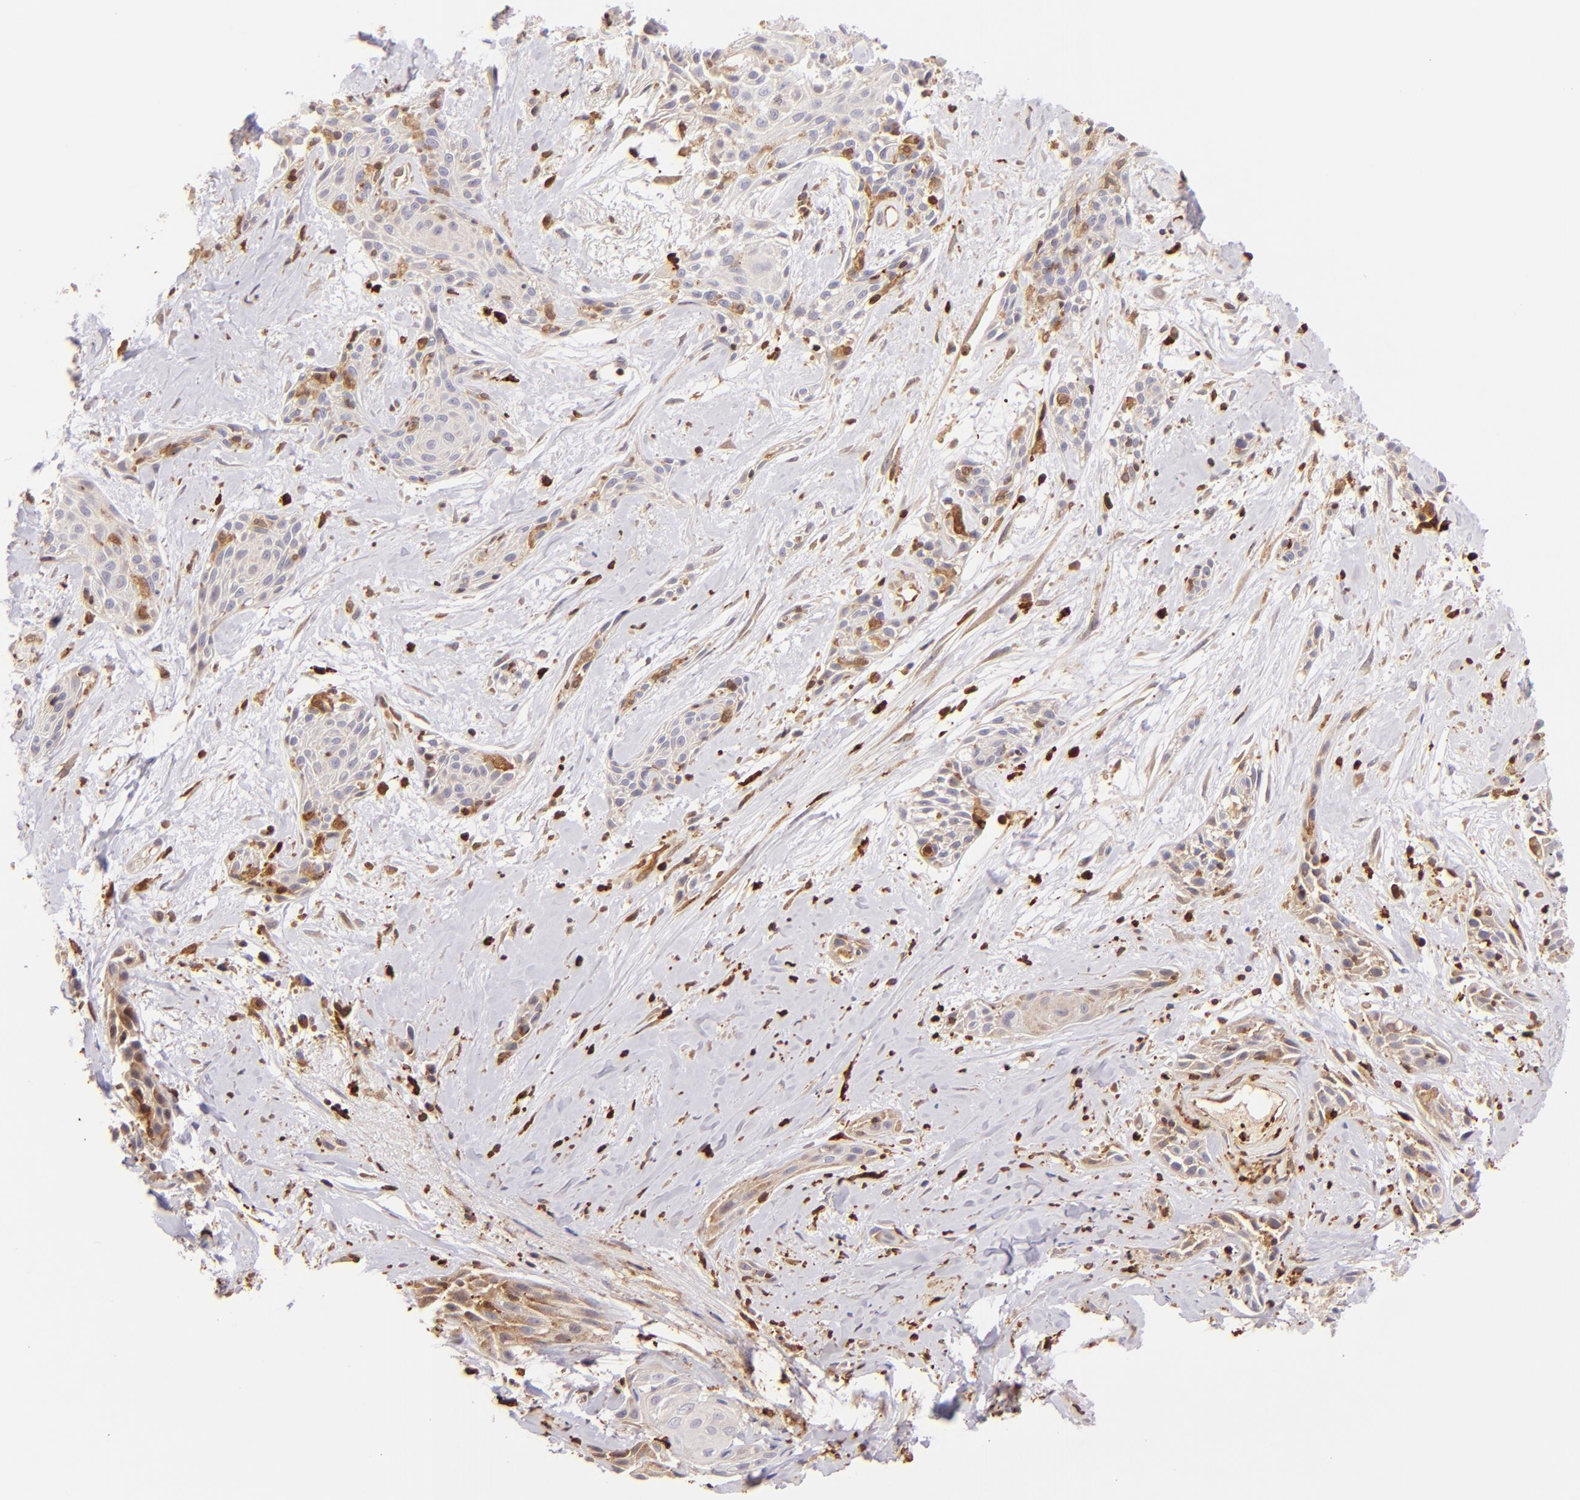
{"staining": {"intensity": "moderate", "quantity": "25%-75%", "location": "cytoplasmic/membranous"}, "tissue": "skin cancer", "cell_type": "Tumor cells", "image_type": "cancer", "snomed": [{"axis": "morphology", "description": "Squamous cell carcinoma, NOS"}, {"axis": "topography", "description": "Skin"}, {"axis": "topography", "description": "Anal"}], "caption": "Skin cancer stained for a protein demonstrates moderate cytoplasmic/membranous positivity in tumor cells.", "gene": "BTK", "patient": {"sex": "male", "age": 64}}